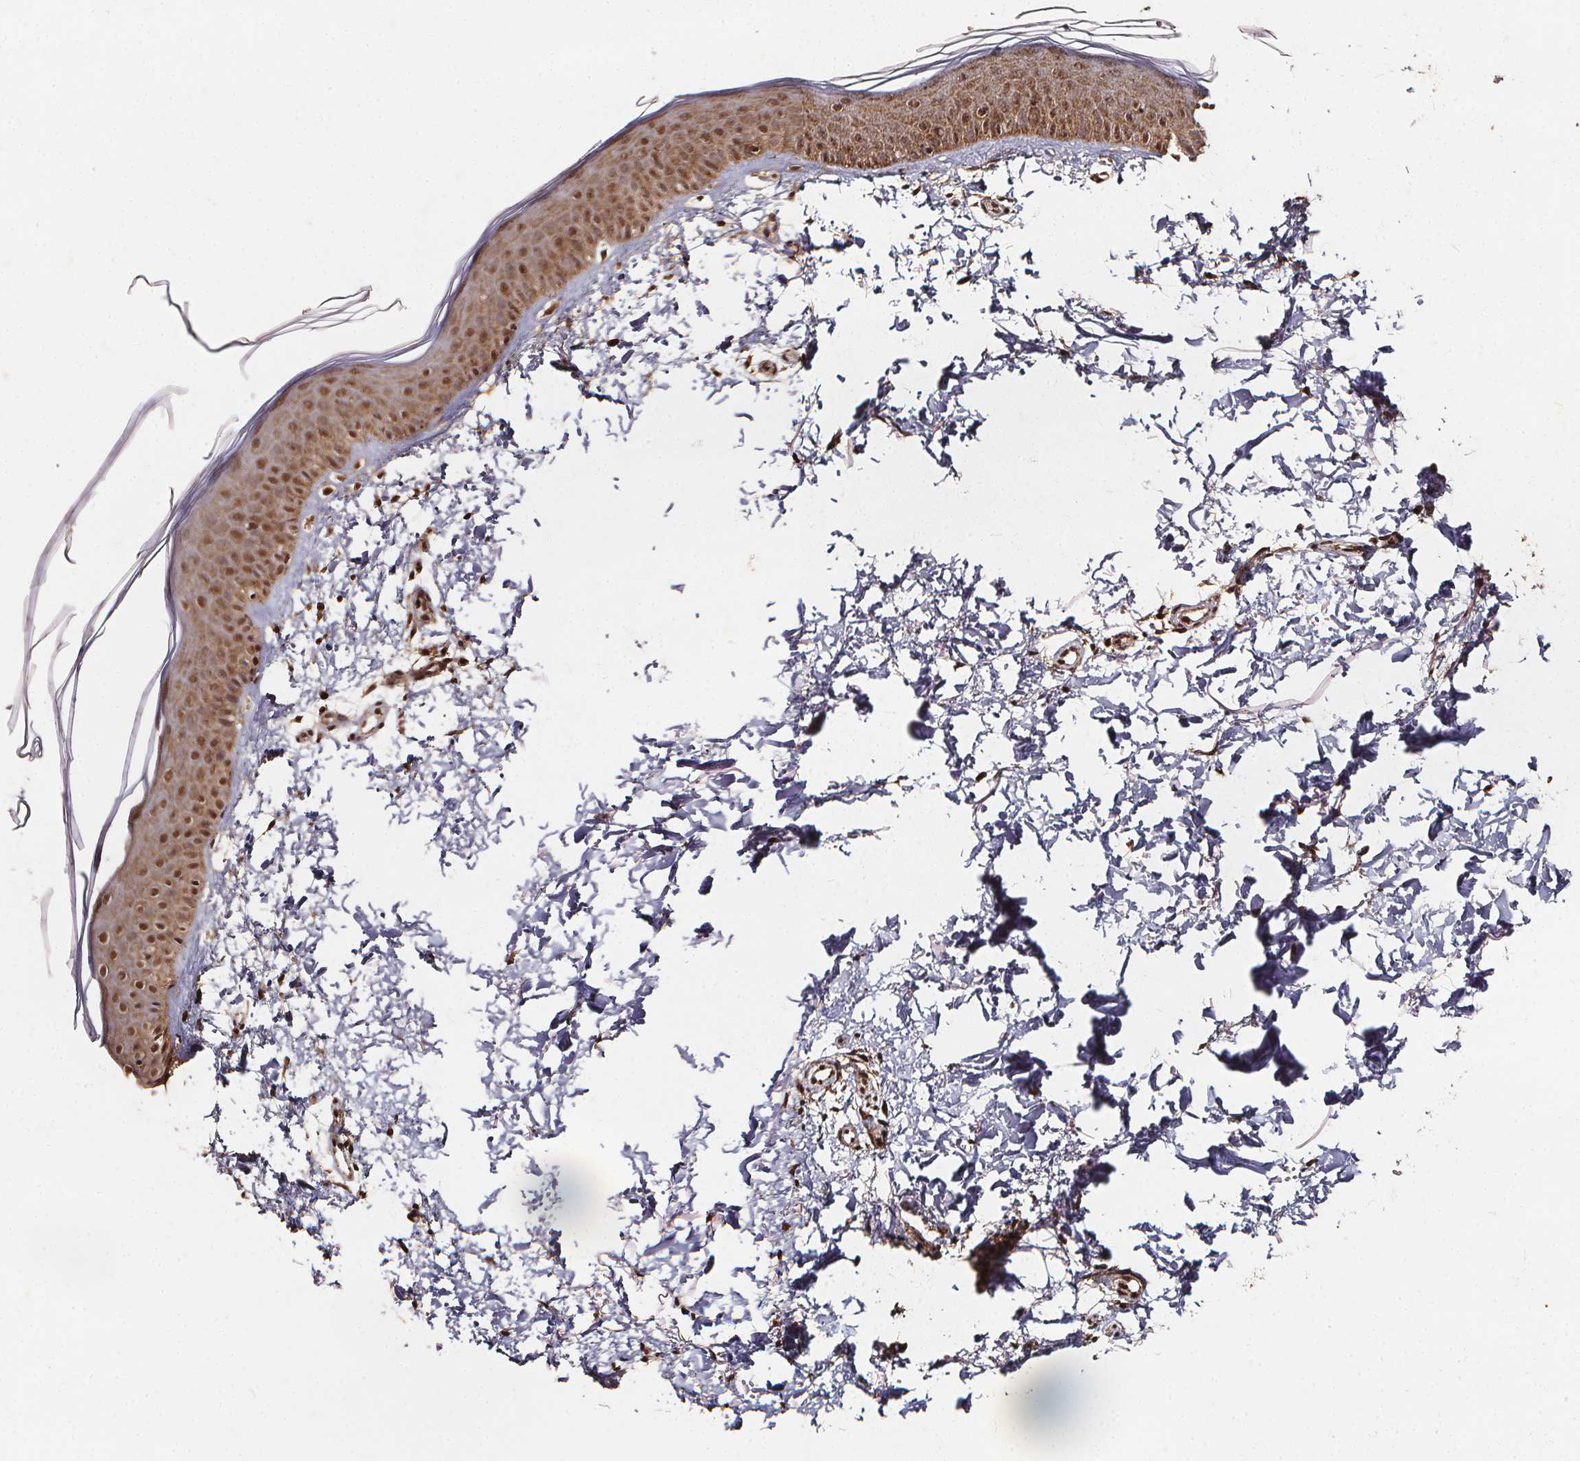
{"staining": {"intensity": "moderate", "quantity": ">75%", "location": "nuclear"}, "tissue": "skin", "cell_type": "Fibroblasts", "image_type": "normal", "snomed": [{"axis": "morphology", "description": "Normal tissue, NOS"}, {"axis": "topography", "description": "Skin"}], "caption": "Immunohistochemistry (IHC) of normal human skin demonstrates medium levels of moderate nuclear staining in about >75% of fibroblasts. The staining is performed using DAB (3,3'-diaminobenzidine) brown chromogen to label protein expression. The nuclei are counter-stained blue using hematoxylin.", "gene": "SMN1", "patient": {"sex": "female", "age": 62}}